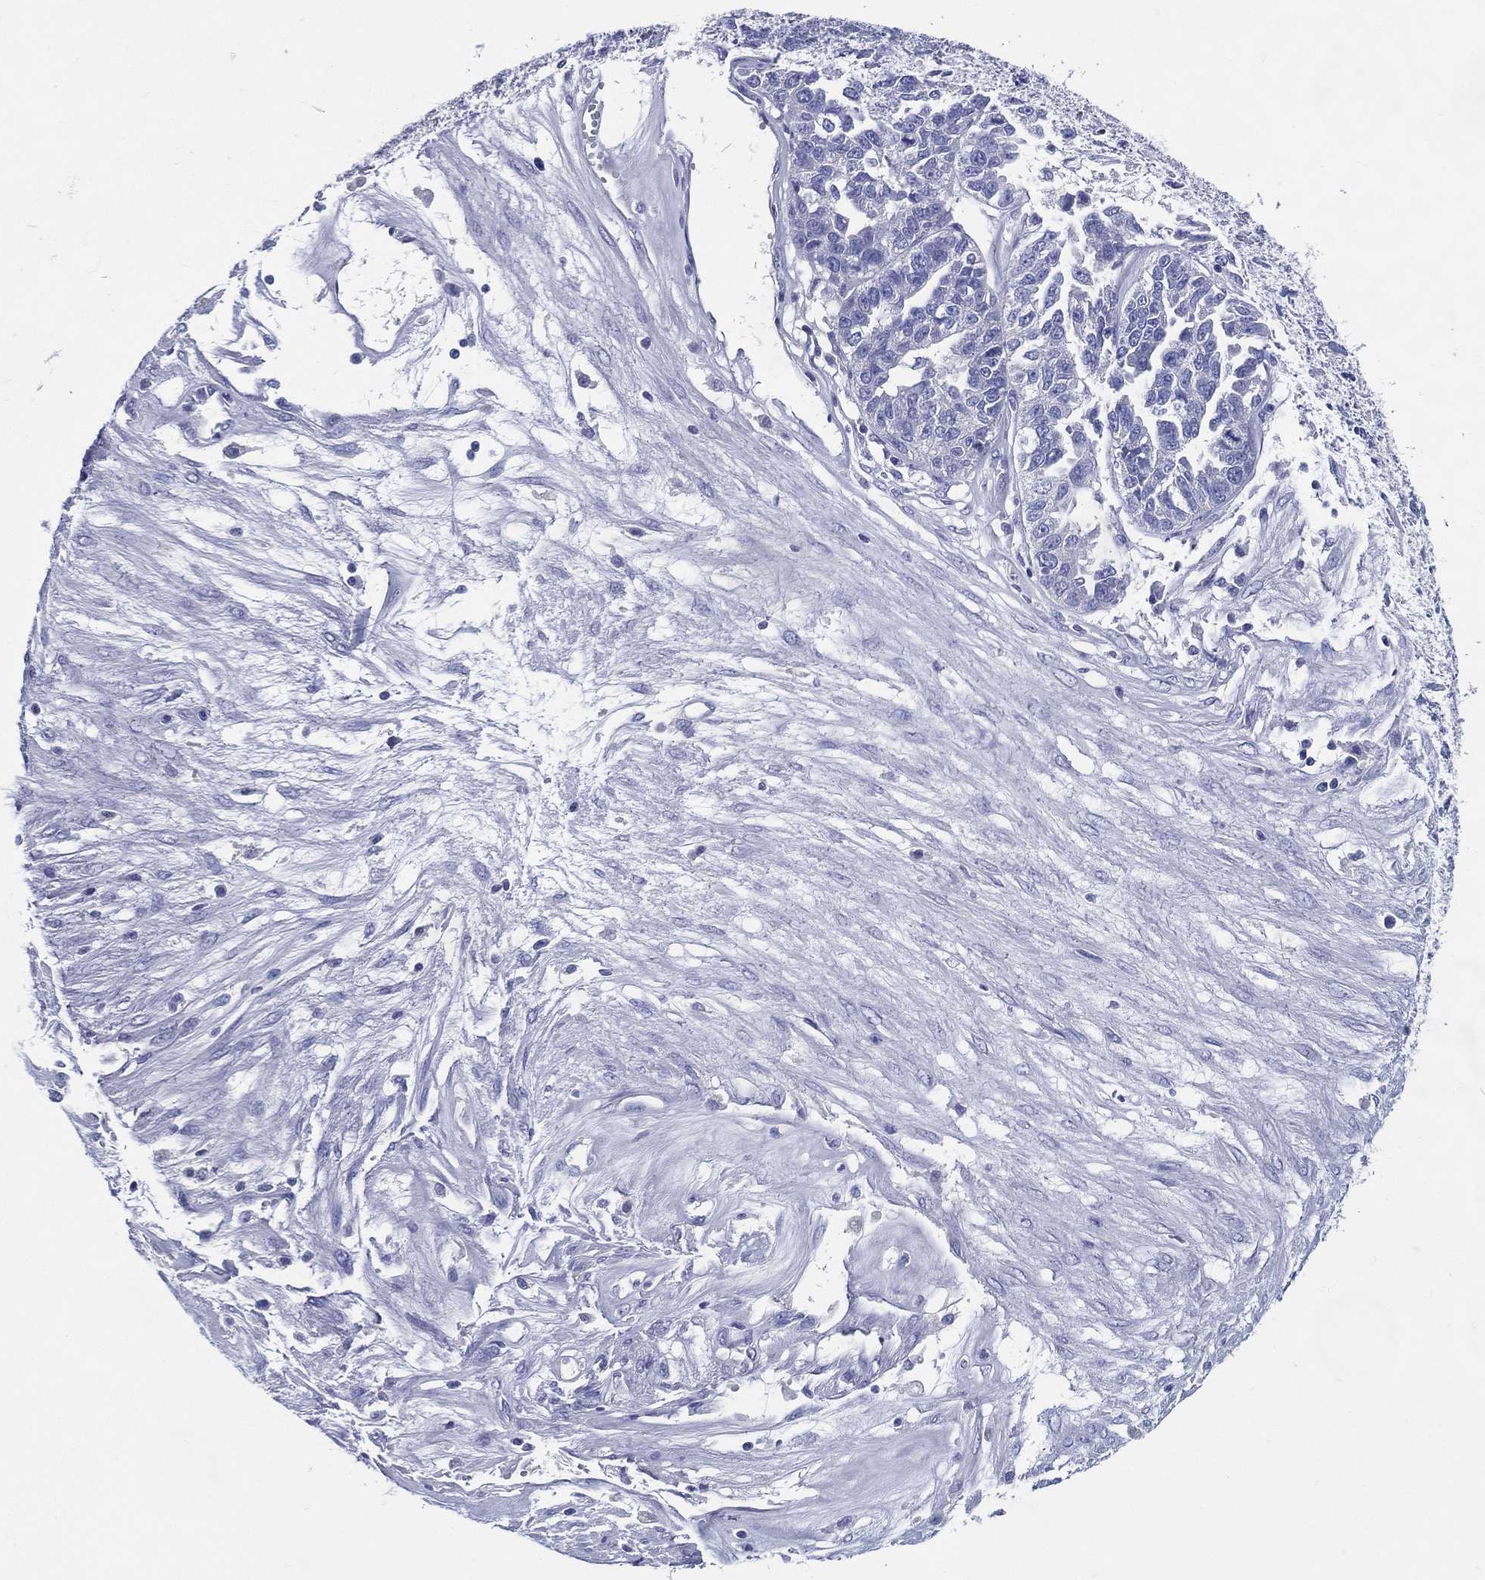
{"staining": {"intensity": "negative", "quantity": "none", "location": "none"}, "tissue": "ovarian cancer", "cell_type": "Tumor cells", "image_type": "cancer", "snomed": [{"axis": "morphology", "description": "Cystadenocarcinoma, serous, NOS"}, {"axis": "topography", "description": "Ovary"}], "caption": "High magnification brightfield microscopy of serous cystadenocarcinoma (ovarian) stained with DAB (3,3'-diaminobenzidine) (brown) and counterstained with hematoxylin (blue): tumor cells show no significant positivity.", "gene": "ACE2", "patient": {"sex": "female", "age": 87}}